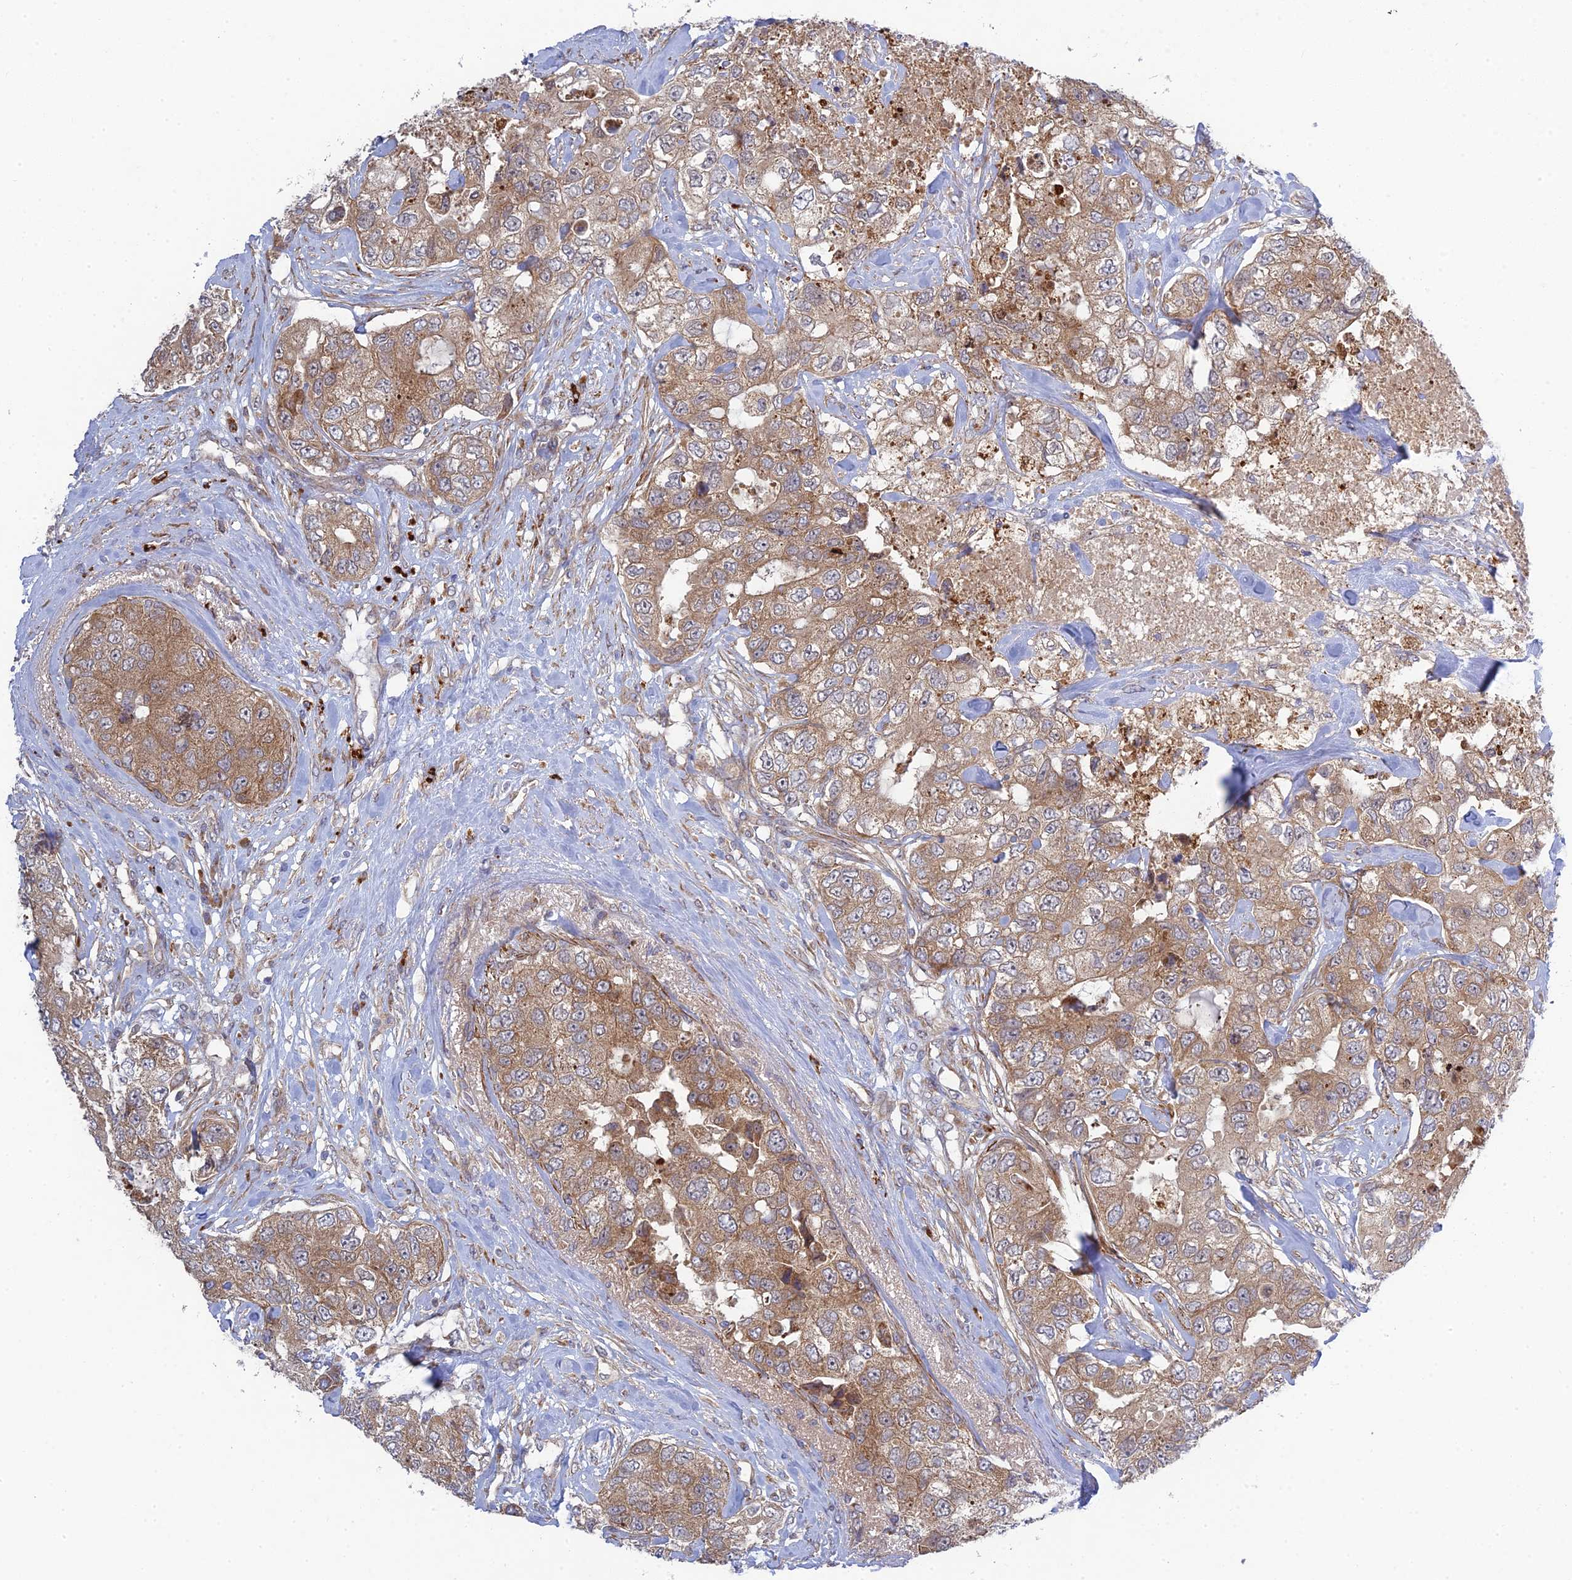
{"staining": {"intensity": "moderate", "quantity": ">75%", "location": "cytoplasmic/membranous"}, "tissue": "breast cancer", "cell_type": "Tumor cells", "image_type": "cancer", "snomed": [{"axis": "morphology", "description": "Duct carcinoma"}, {"axis": "topography", "description": "Breast"}], "caption": "Protein staining exhibits moderate cytoplasmic/membranous staining in about >75% of tumor cells in intraductal carcinoma (breast).", "gene": "INCA1", "patient": {"sex": "female", "age": 62}}